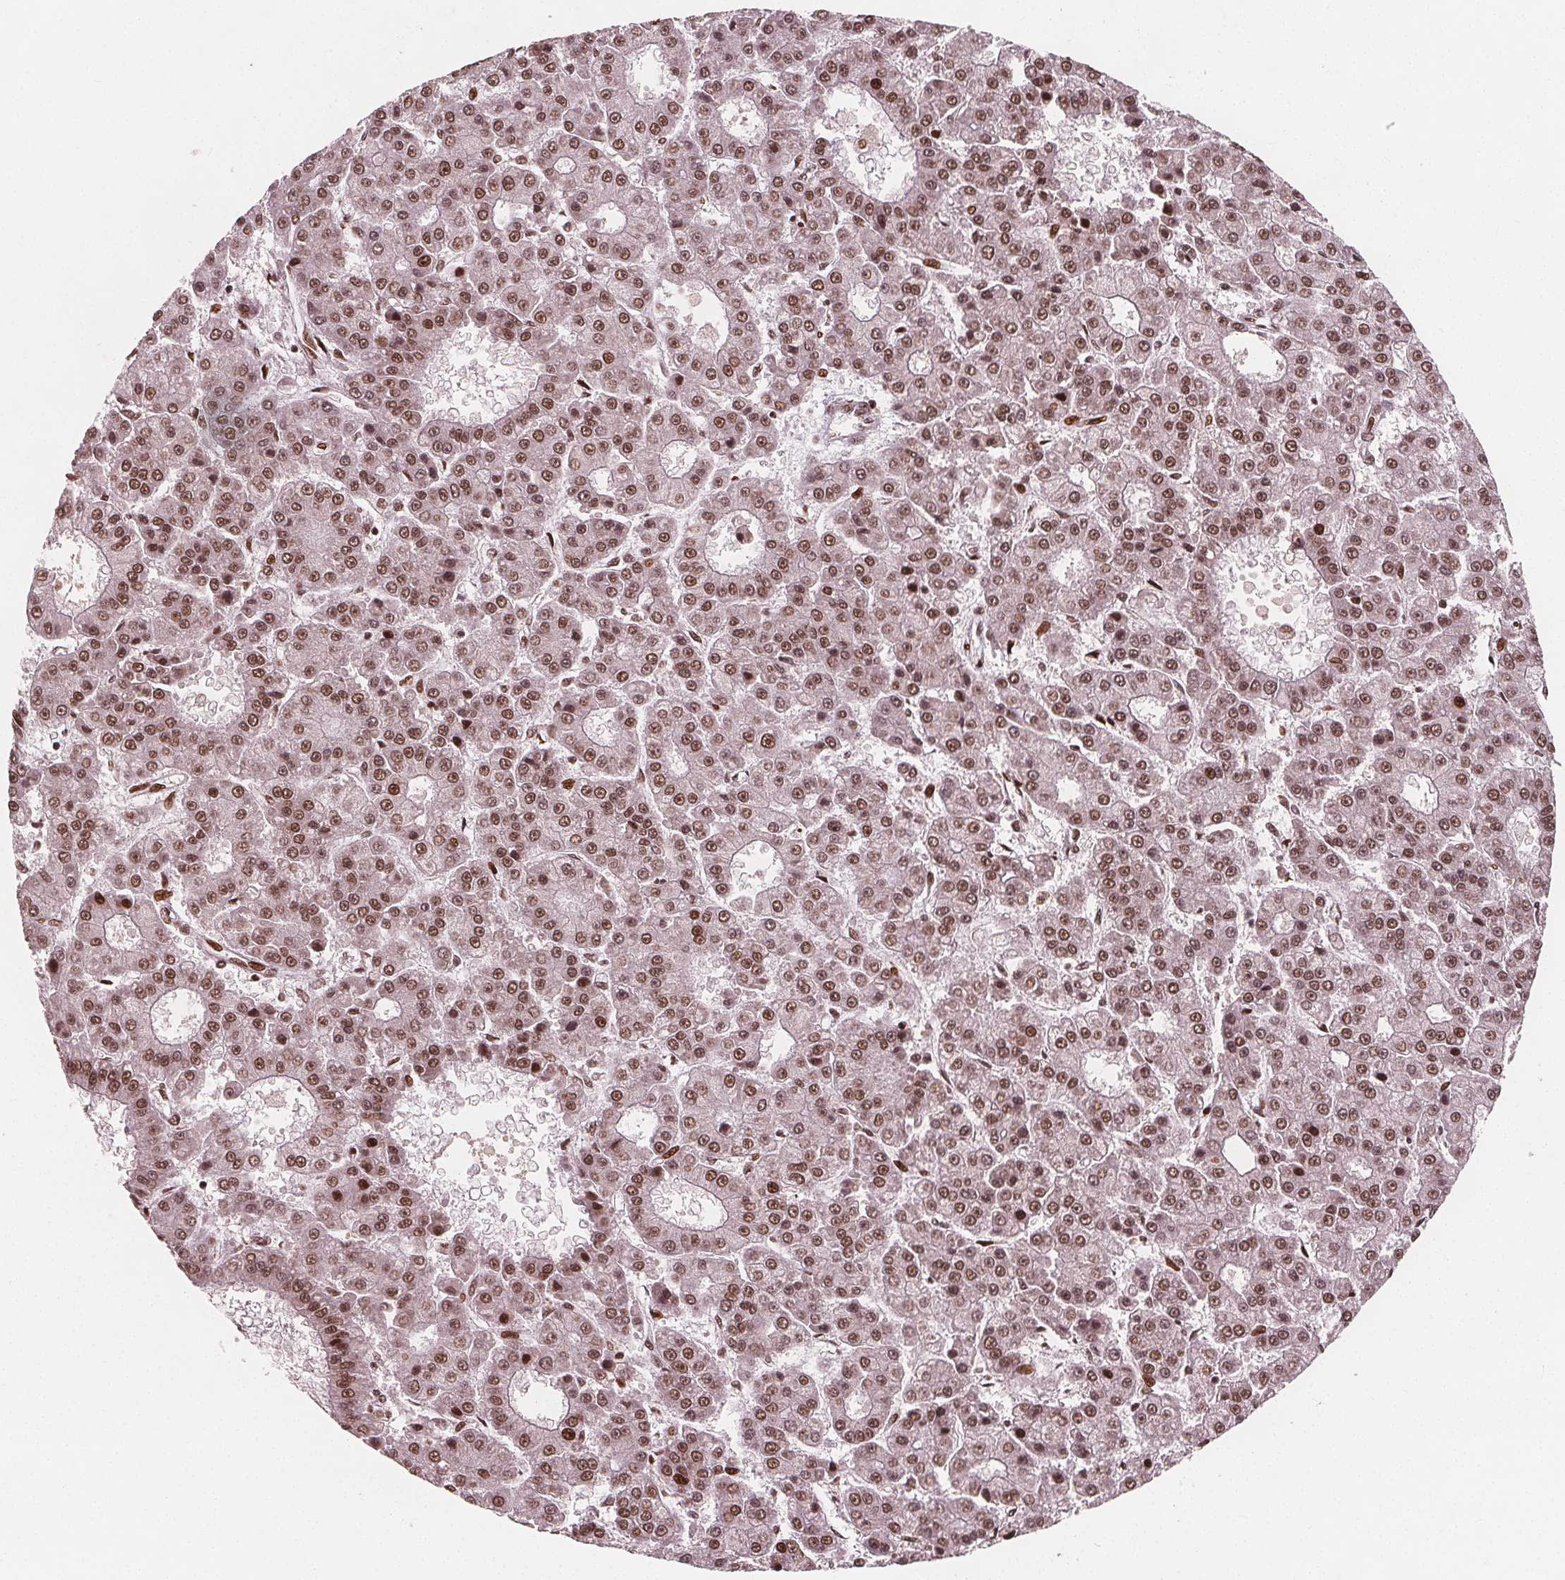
{"staining": {"intensity": "moderate", "quantity": ">75%", "location": "nuclear"}, "tissue": "liver cancer", "cell_type": "Tumor cells", "image_type": "cancer", "snomed": [{"axis": "morphology", "description": "Carcinoma, Hepatocellular, NOS"}, {"axis": "topography", "description": "Liver"}], "caption": "Liver hepatocellular carcinoma stained with a protein marker exhibits moderate staining in tumor cells.", "gene": "SNRNP35", "patient": {"sex": "male", "age": 70}}